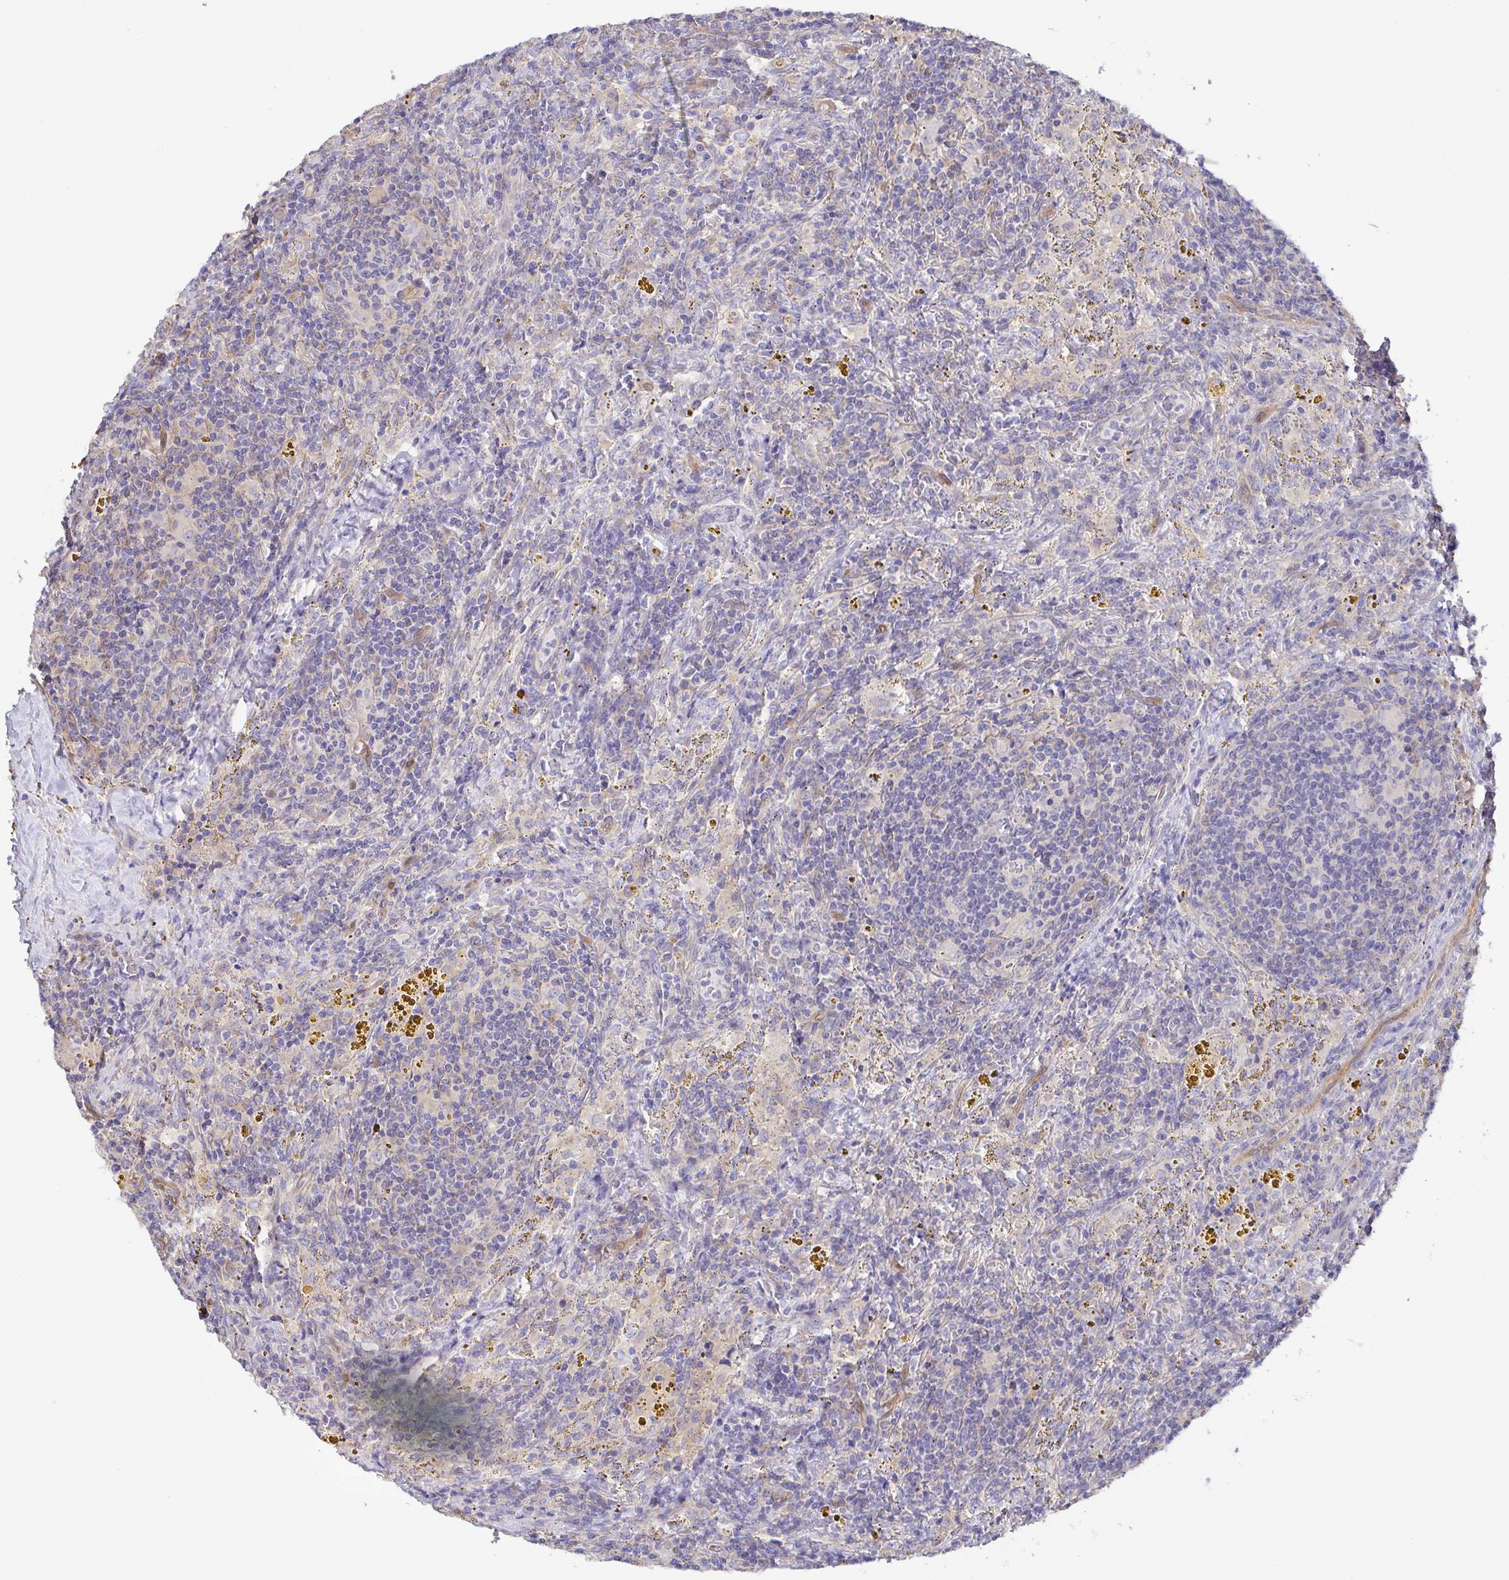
{"staining": {"intensity": "negative", "quantity": "none", "location": "none"}, "tissue": "lymphoma", "cell_type": "Tumor cells", "image_type": "cancer", "snomed": [{"axis": "morphology", "description": "Malignant lymphoma, non-Hodgkin's type, Low grade"}, {"axis": "topography", "description": "Spleen"}], "caption": "The micrograph demonstrates no staining of tumor cells in low-grade malignant lymphoma, non-Hodgkin's type.", "gene": "EIF3D", "patient": {"sex": "female", "age": 70}}